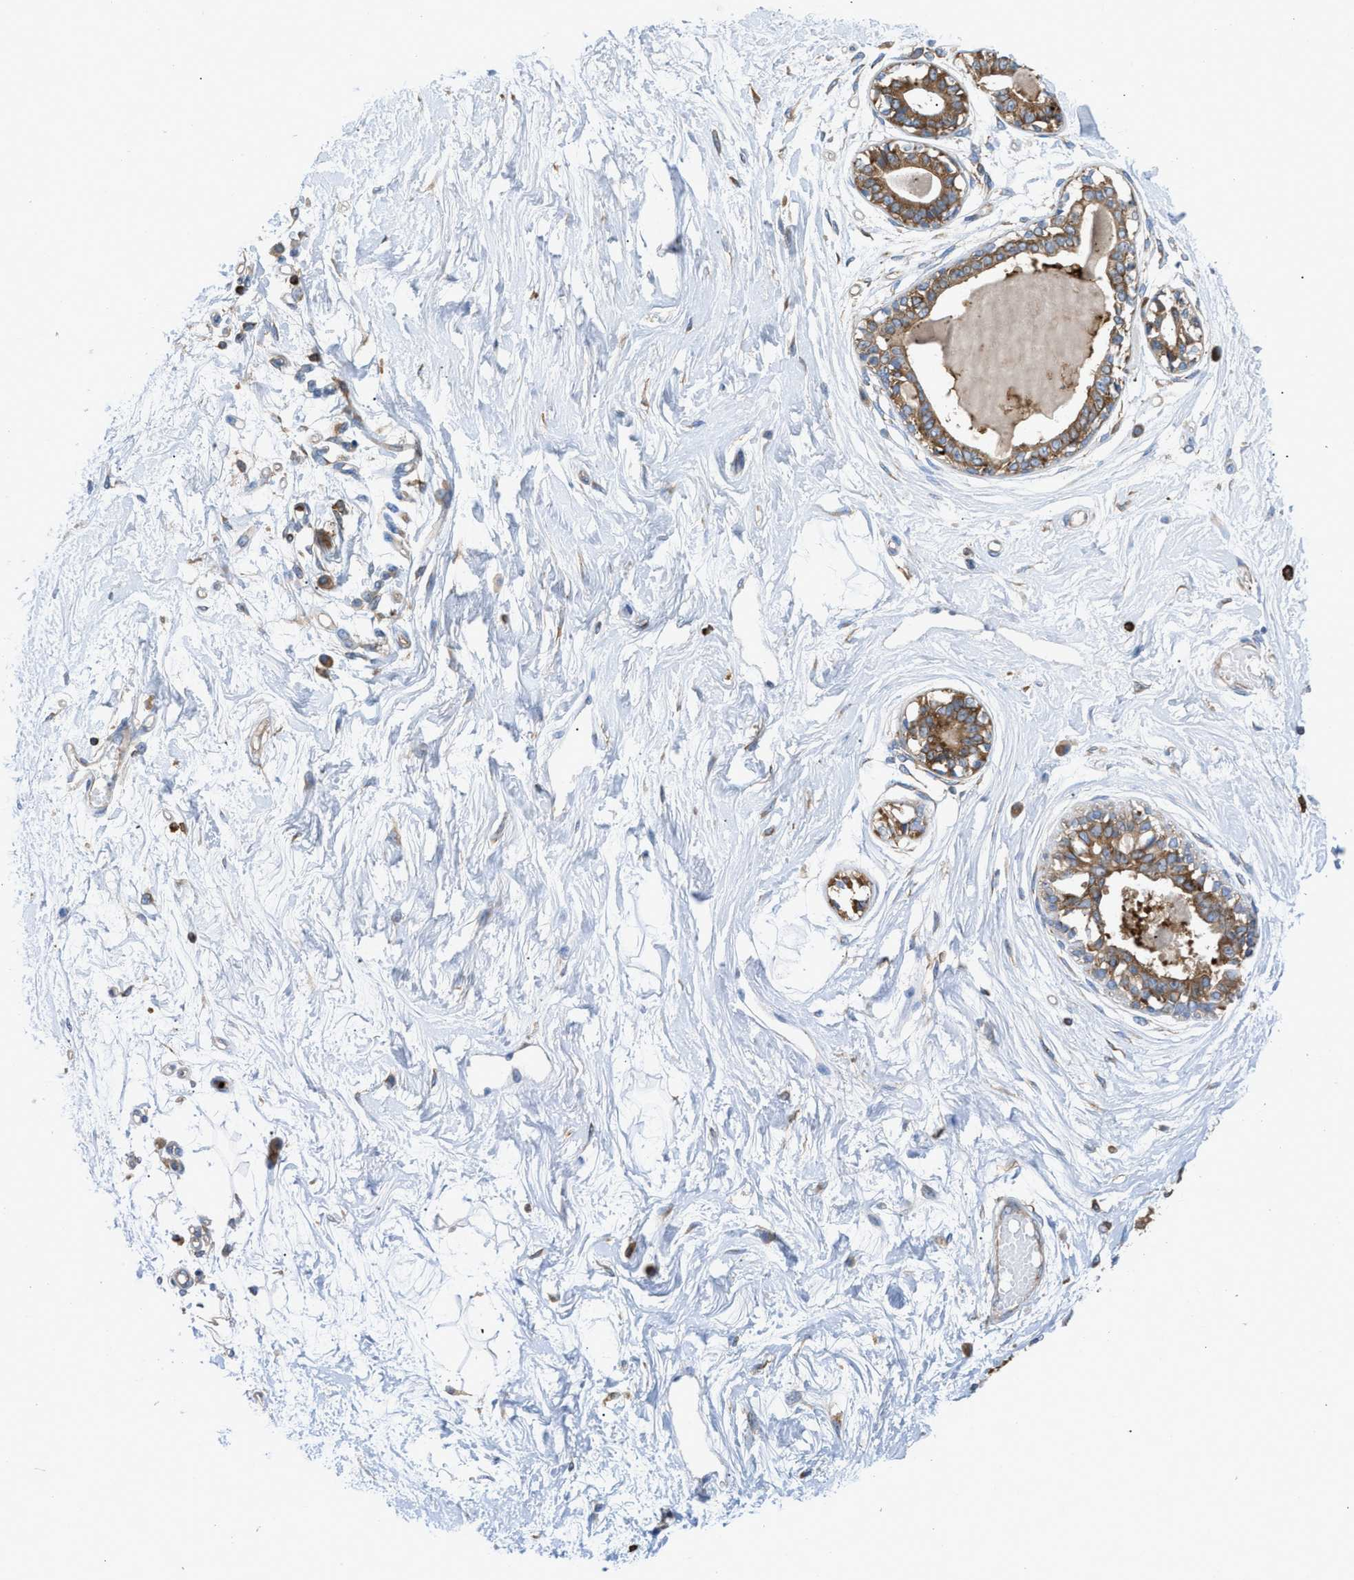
{"staining": {"intensity": "weak", "quantity": "<25%", "location": "cytoplasmic/membranous"}, "tissue": "breast", "cell_type": "Adipocytes", "image_type": "normal", "snomed": [{"axis": "morphology", "description": "Normal tissue, NOS"}, {"axis": "topography", "description": "Breast"}], "caption": "IHC of benign human breast demonstrates no positivity in adipocytes. The staining is performed using DAB brown chromogen with nuclei counter-stained in using hematoxylin.", "gene": "GPAT4", "patient": {"sex": "female", "age": 45}}